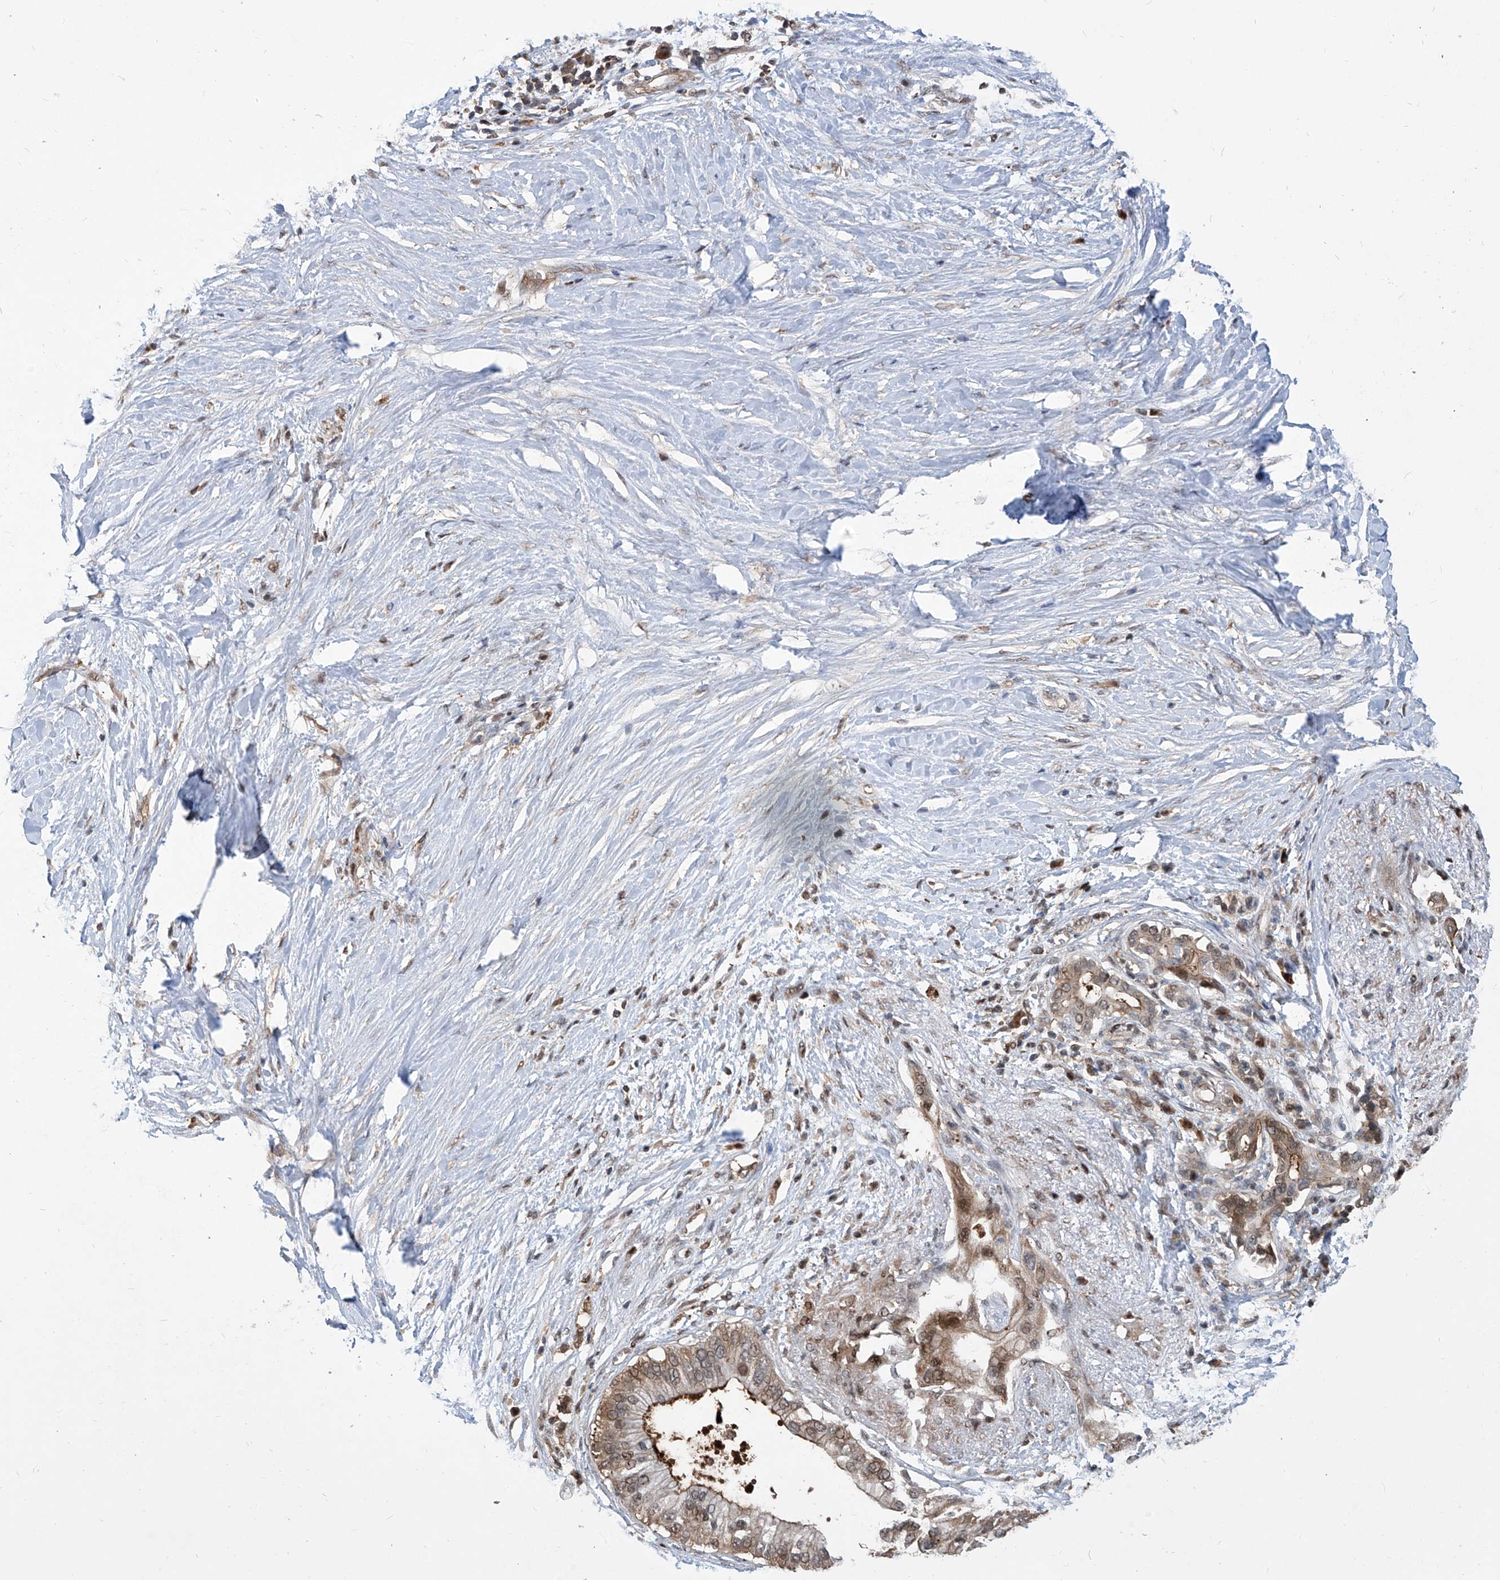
{"staining": {"intensity": "moderate", "quantity": "25%-75%", "location": "nuclear"}, "tissue": "pancreatic cancer", "cell_type": "Tumor cells", "image_type": "cancer", "snomed": [{"axis": "morphology", "description": "Normal tissue, NOS"}, {"axis": "morphology", "description": "Adenocarcinoma, NOS"}, {"axis": "topography", "description": "Pancreas"}, {"axis": "topography", "description": "Peripheral nerve tissue"}], "caption": "Pancreatic cancer (adenocarcinoma) tissue exhibits moderate nuclear expression in about 25%-75% of tumor cells", "gene": "PSMB1", "patient": {"sex": "male", "age": 59}}